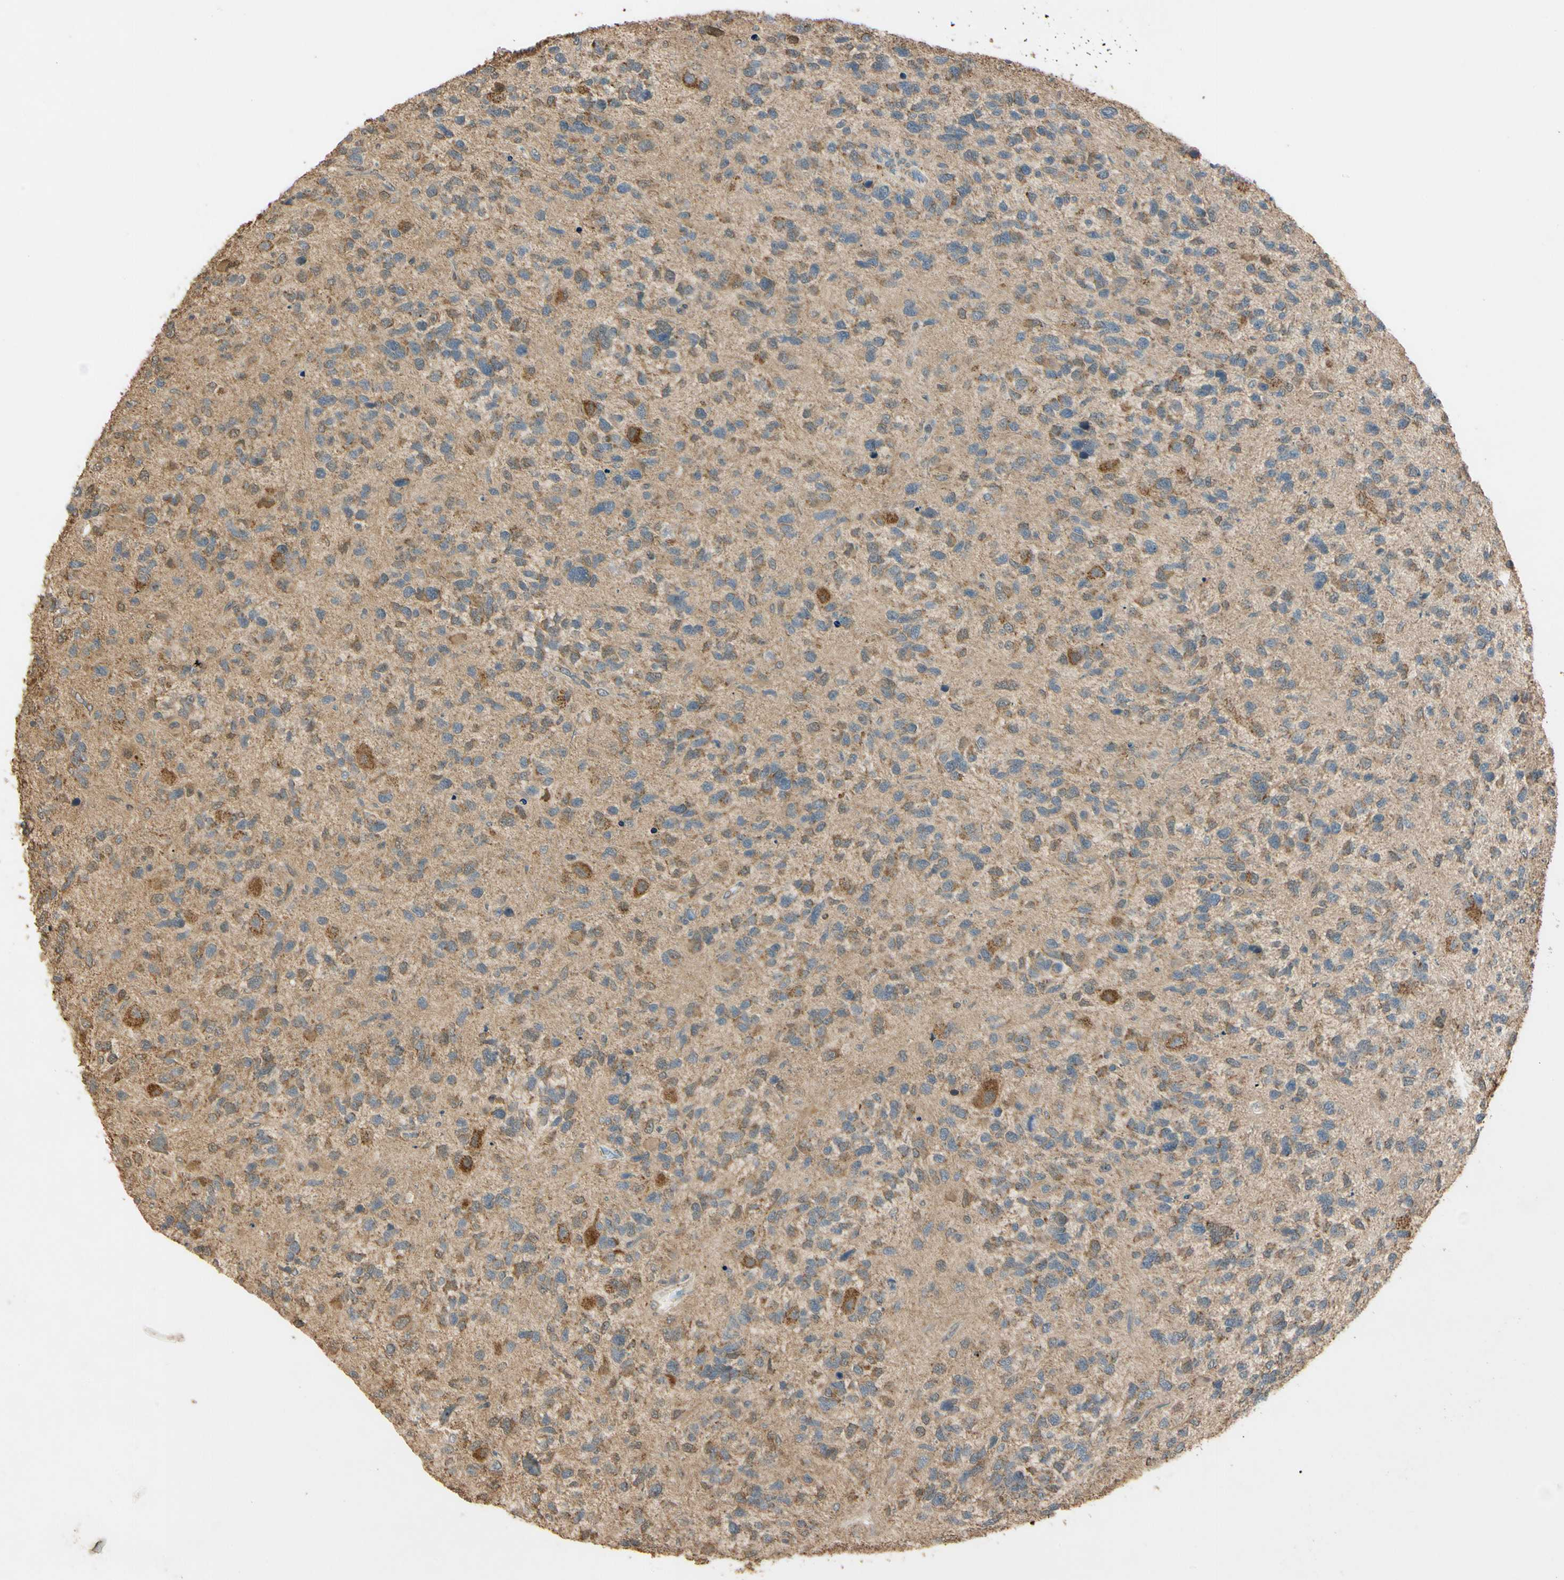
{"staining": {"intensity": "moderate", "quantity": ">75%", "location": "cytoplasmic/membranous"}, "tissue": "glioma", "cell_type": "Tumor cells", "image_type": "cancer", "snomed": [{"axis": "morphology", "description": "Glioma, malignant, High grade"}, {"axis": "topography", "description": "Brain"}], "caption": "Immunohistochemical staining of glioma displays moderate cytoplasmic/membranous protein positivity in approximately >75% of tumor cells. (IHC, brightfield microscopy, high magnification).", "gene": "PRDX5", "patient": {"sex": "female", "age": 58}}